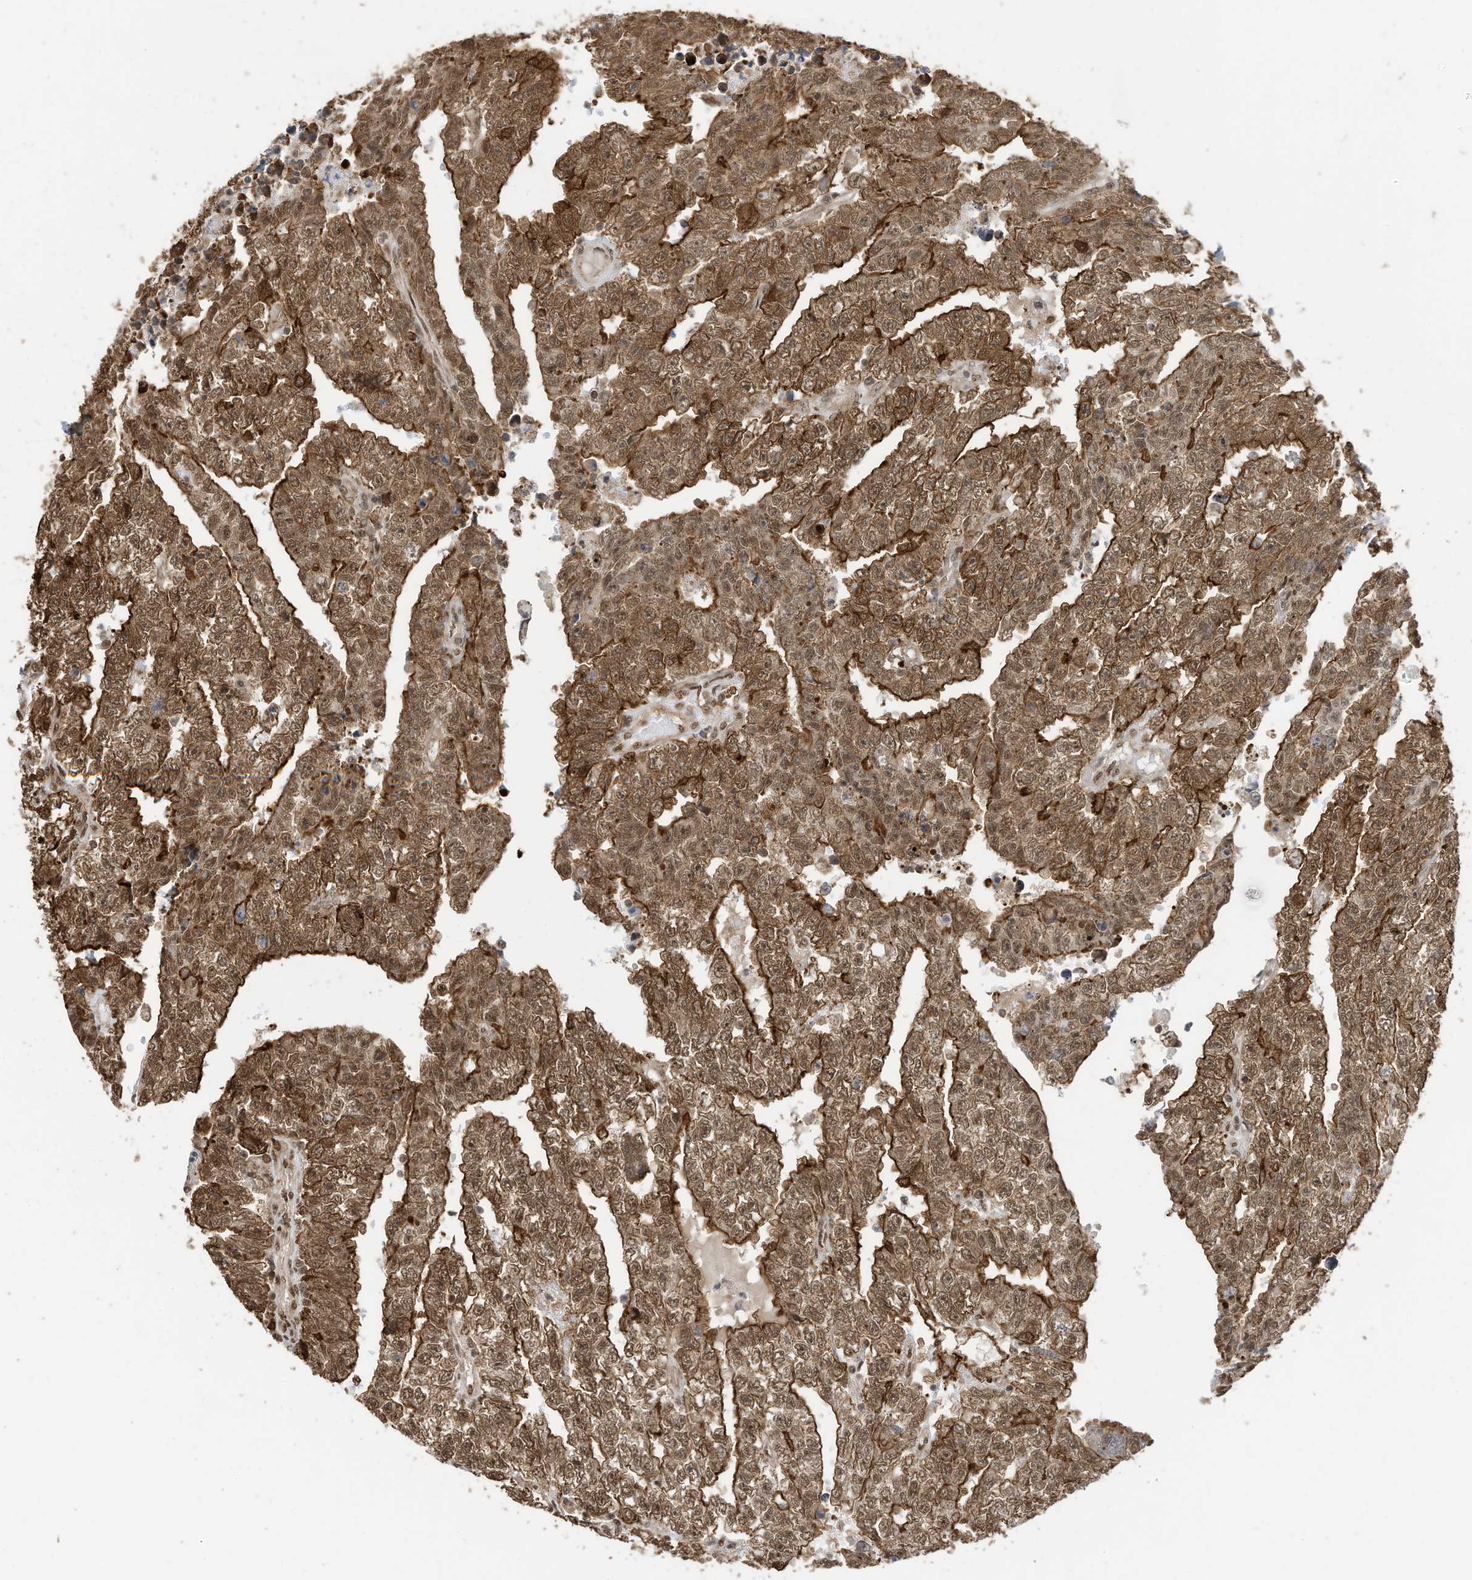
{"staining": {"intensity": "moderate", "quantity": ">75%", "location": "cytoplasmic/membranous,nuclear"}, "tissue": "testis cancer", "cell_type": "Tumor cells", "image_type": "cancer", "snomed": [{"axis": "morphology", "description": "Carcinoma, Embryonal, NOS"}, {"axis": "topography", "description": "Testis"}], "caption": "DAB (3,3'-diaminobenzidine) immunohistochemical staining of embryonal carcinoma (testis) demonstrates moderate cytoplasmic/membranous and nuclear protein positivity in about >75% of tumor cells.", "gene": "ZNF195", "patient": {"sex": "male", "age": 25}}